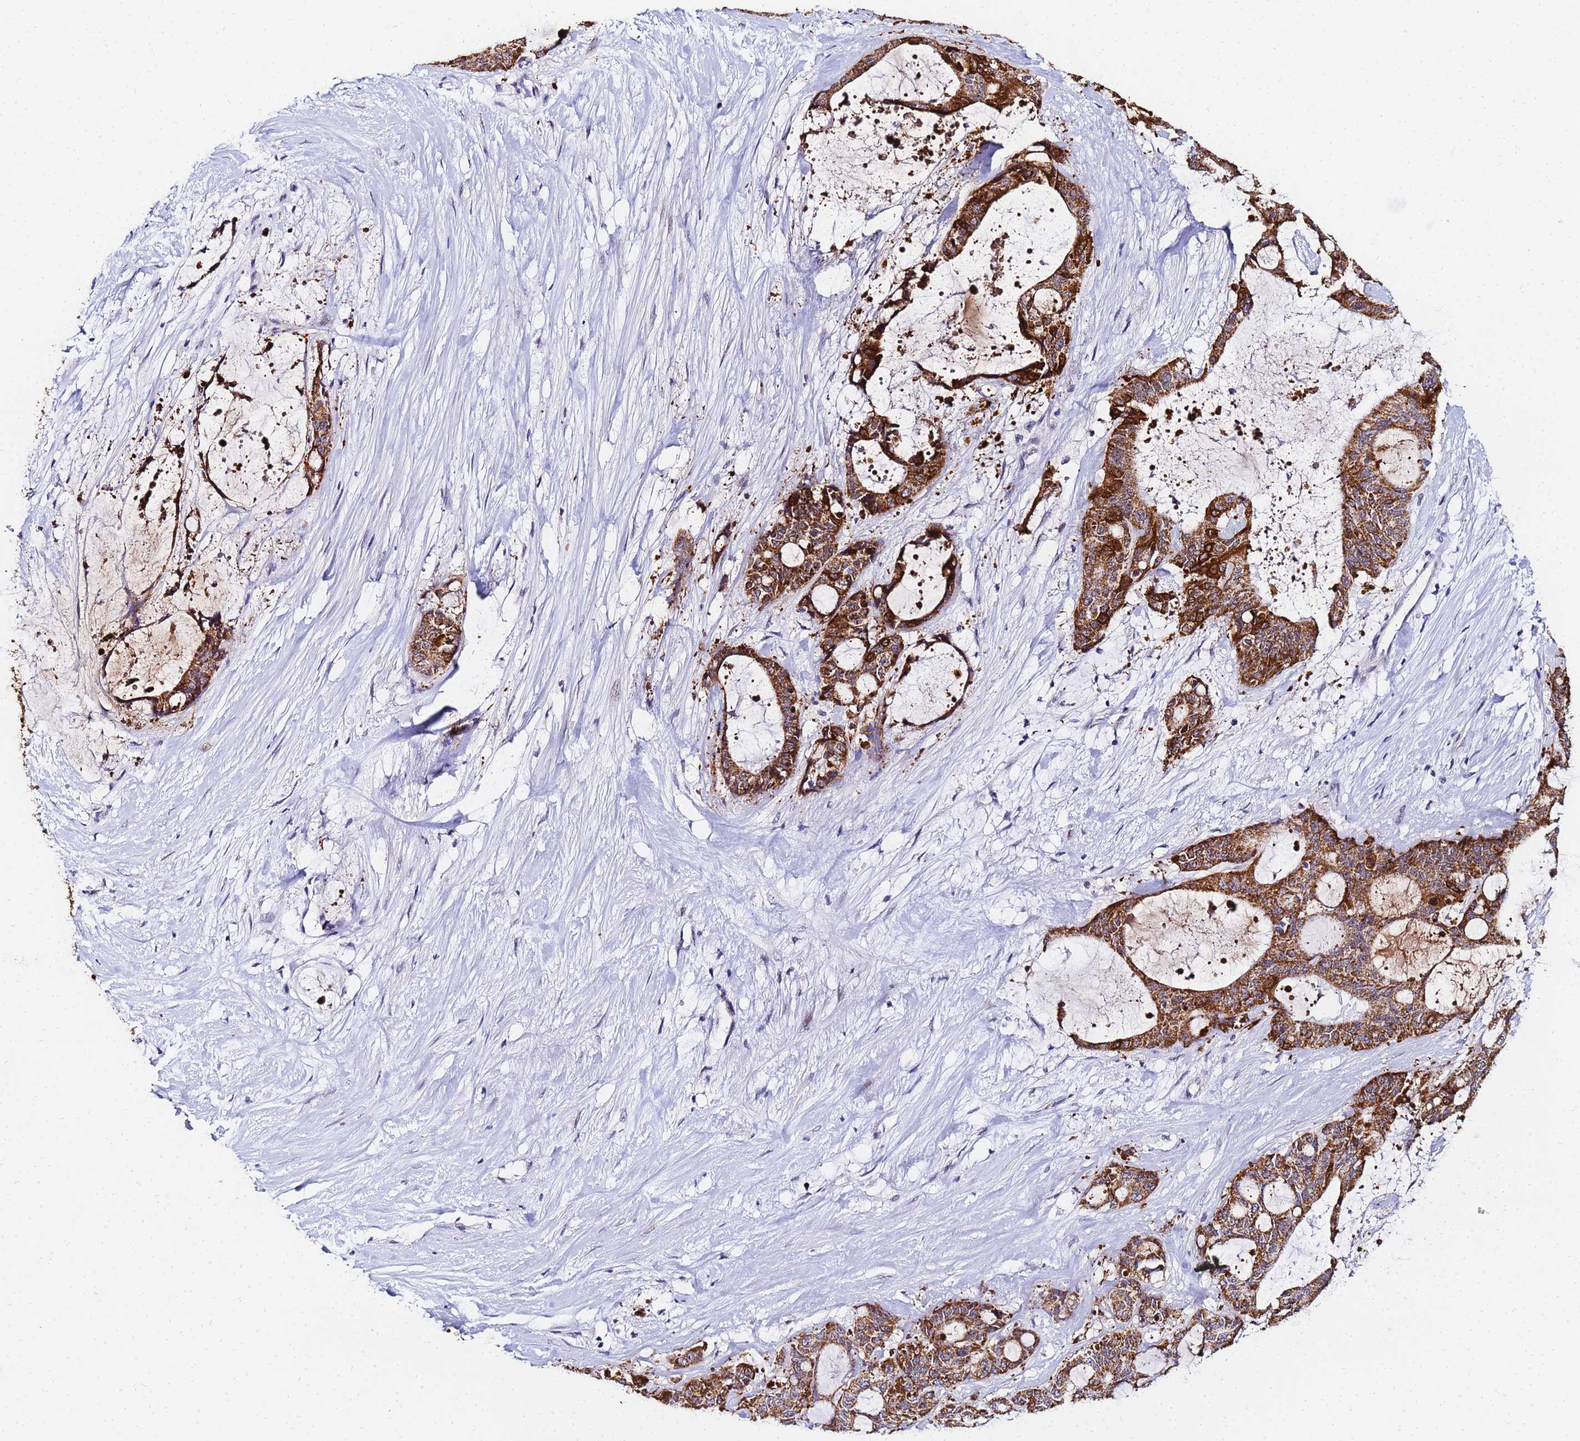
{"staining": {"intensity": "strong", "quantity": ">75%", "location": "cytoplasmic/membranous"}, "tissue": "liver cancer", "cell_type": "Tumor cells", "image_type": "cancer", "snomed": [{"axis": "morphology", "description": "Normal tissue, NOS"}, {"axis": "morphology", "description": "Cholangiocarcinoma"}, {"axis": "topography", "description": "Liver"}, {"axis": "topography", "description": "Peripheral nerve tissue"}], "caption": "Immunohistochemistry staining of liver cancer (cholangiocarcinoma), which demonstrates high levels of strong cytoplasmic/membranous staining in about >75% of tumor cells indicating strong cytoplasmic/membranous protein staining. The staining was performed using DAB (3,3'-diaminobenzidine) (brown) for protein detection and nuclei were counterstained in hematoxylin (blue).", "gene": "CKMT1A", "patient": {"sex": "female", "age": 73}}